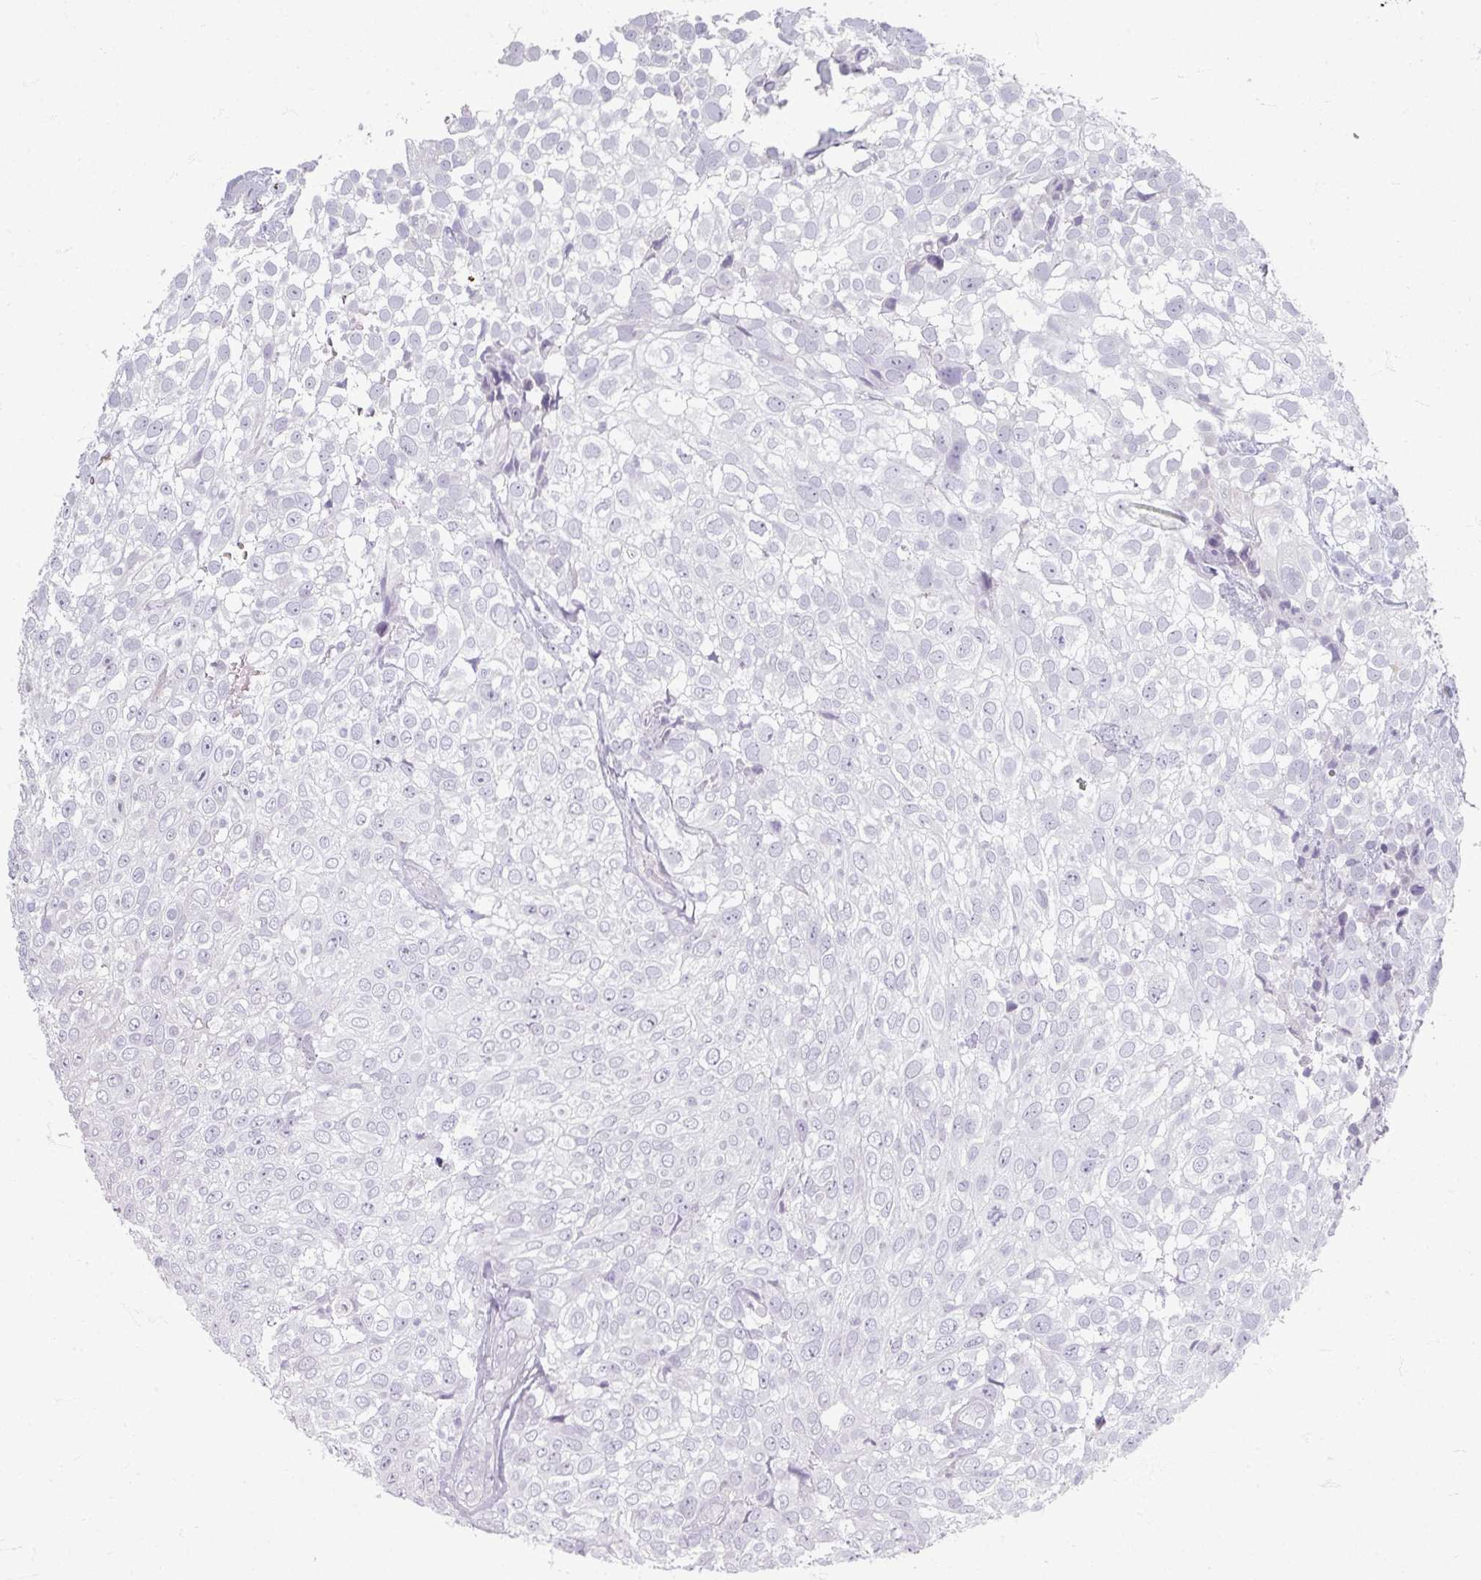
{"staining": {"intensity": "negative", "quantity": "none", "location": "none"}, "tissue": "urothelial cancer", "cell_type": "Tumor cells", "image_type": "cancer", "snomed": [{"axis": "morphology", "description": "Urothelial carcinoma, High grade"}, {"axis": "topography", "description": "Urinary bladder"}], "caption": "This image is of high-grade urothelial carcinoma stained with IHC to label a protein in brown with the nuclei are counter-stained blue. There is no staining in tumor cells. The staining is performed using DAB brown chromogen with nuclei counter-stained in using hematoxylin.", "gene": "ZNF878", "patient": {"sex": "male", "age": 56}}